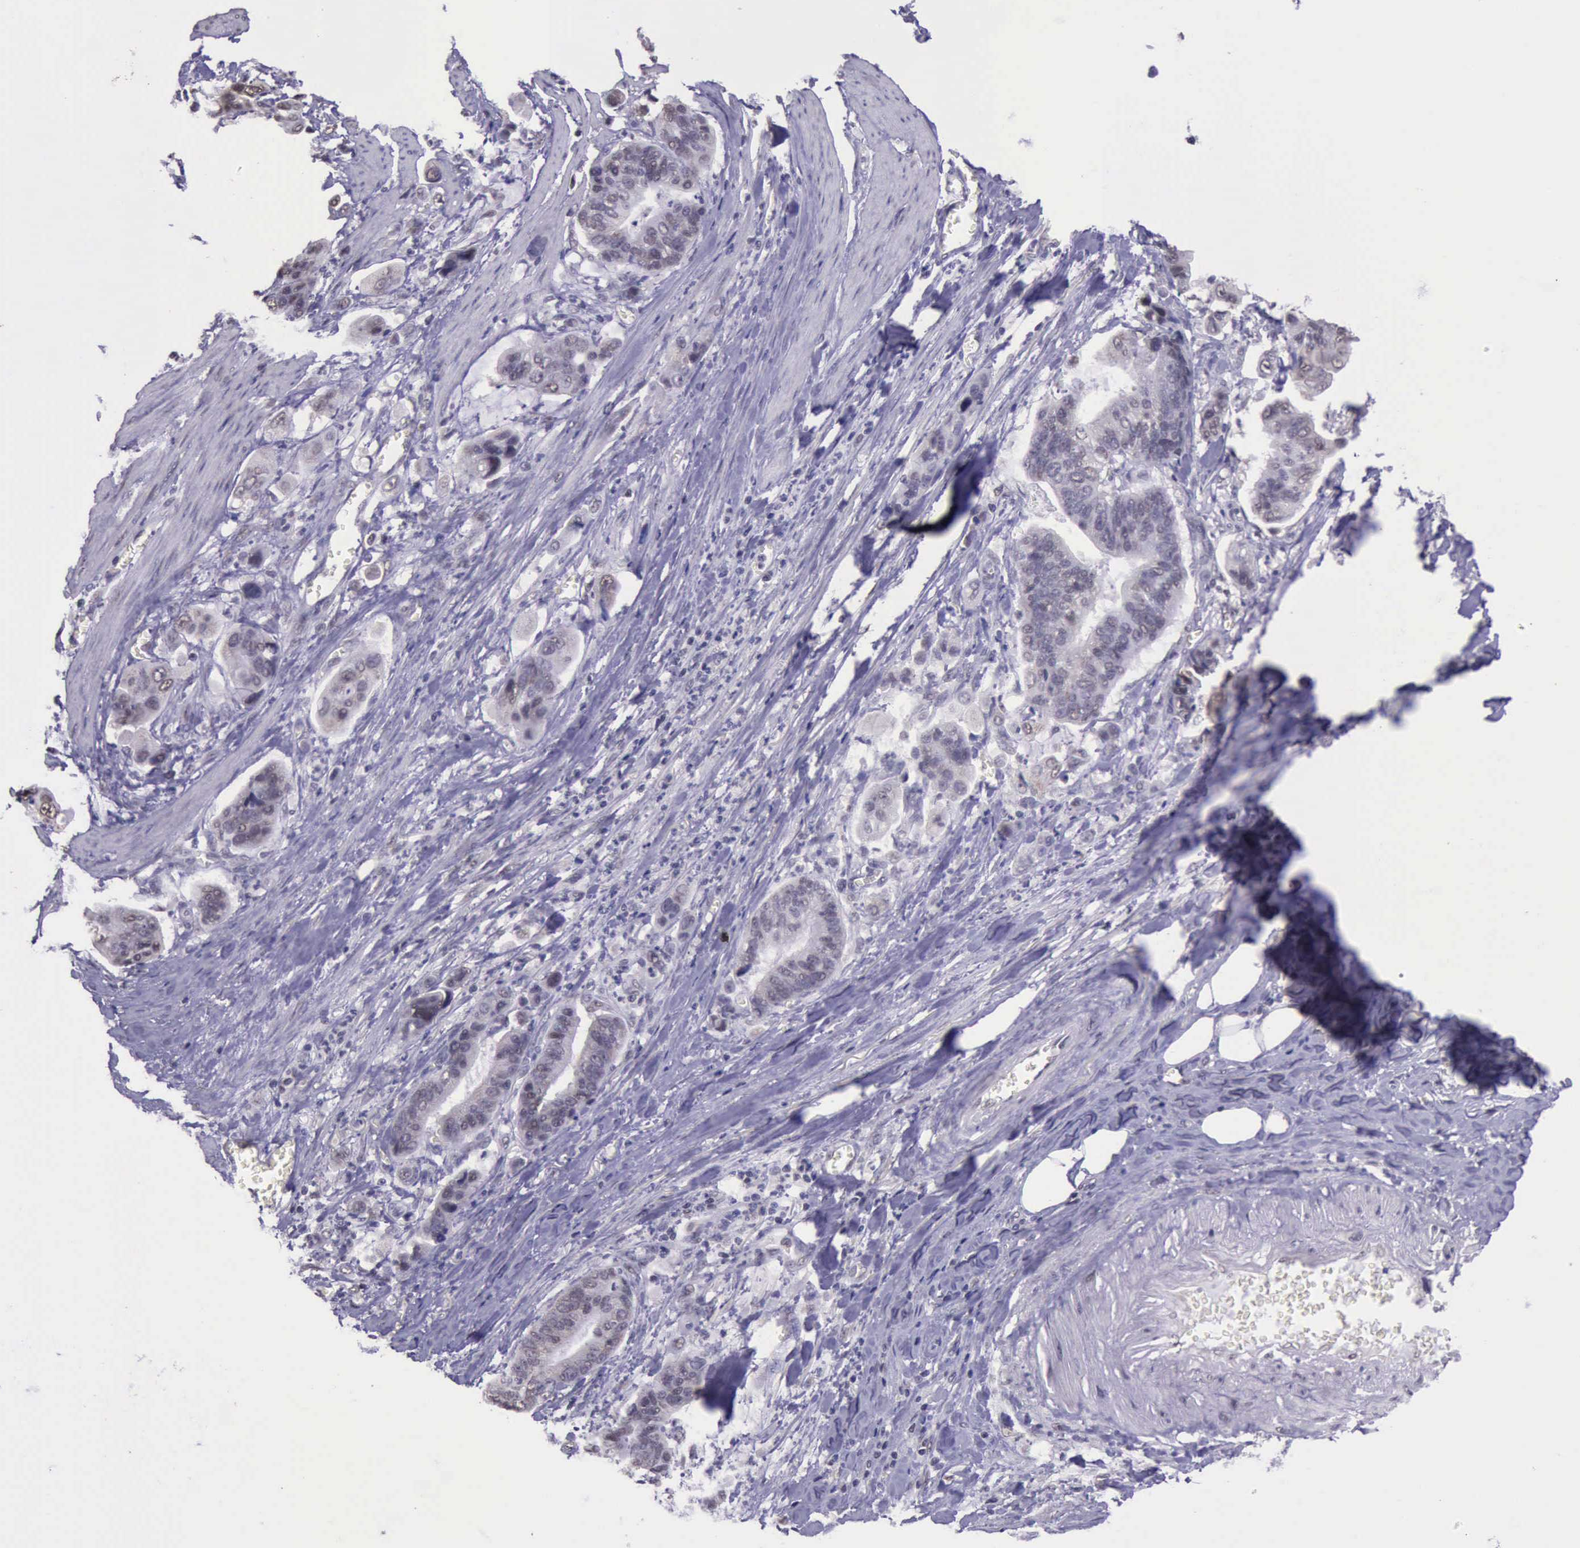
{"staining": {"intensity": "weak", "quantity": ">75%", "location": "nuclear"}, "tissue": "stomach cancer", "cell_type": "Tumor cells", "image_type": "cancer", "snomed": [{"axis": "morphology", "description": "Adenocarcinoma, NOS"}, {"axis": "topography", "description": "Stomach, upper"}], "caption": "Tumor cells reveal weak nuclear positivity in about >75% of cells in stomach cancer.", "gene": "PRPF39", "patient": {"sex": "male", "age": 80}}